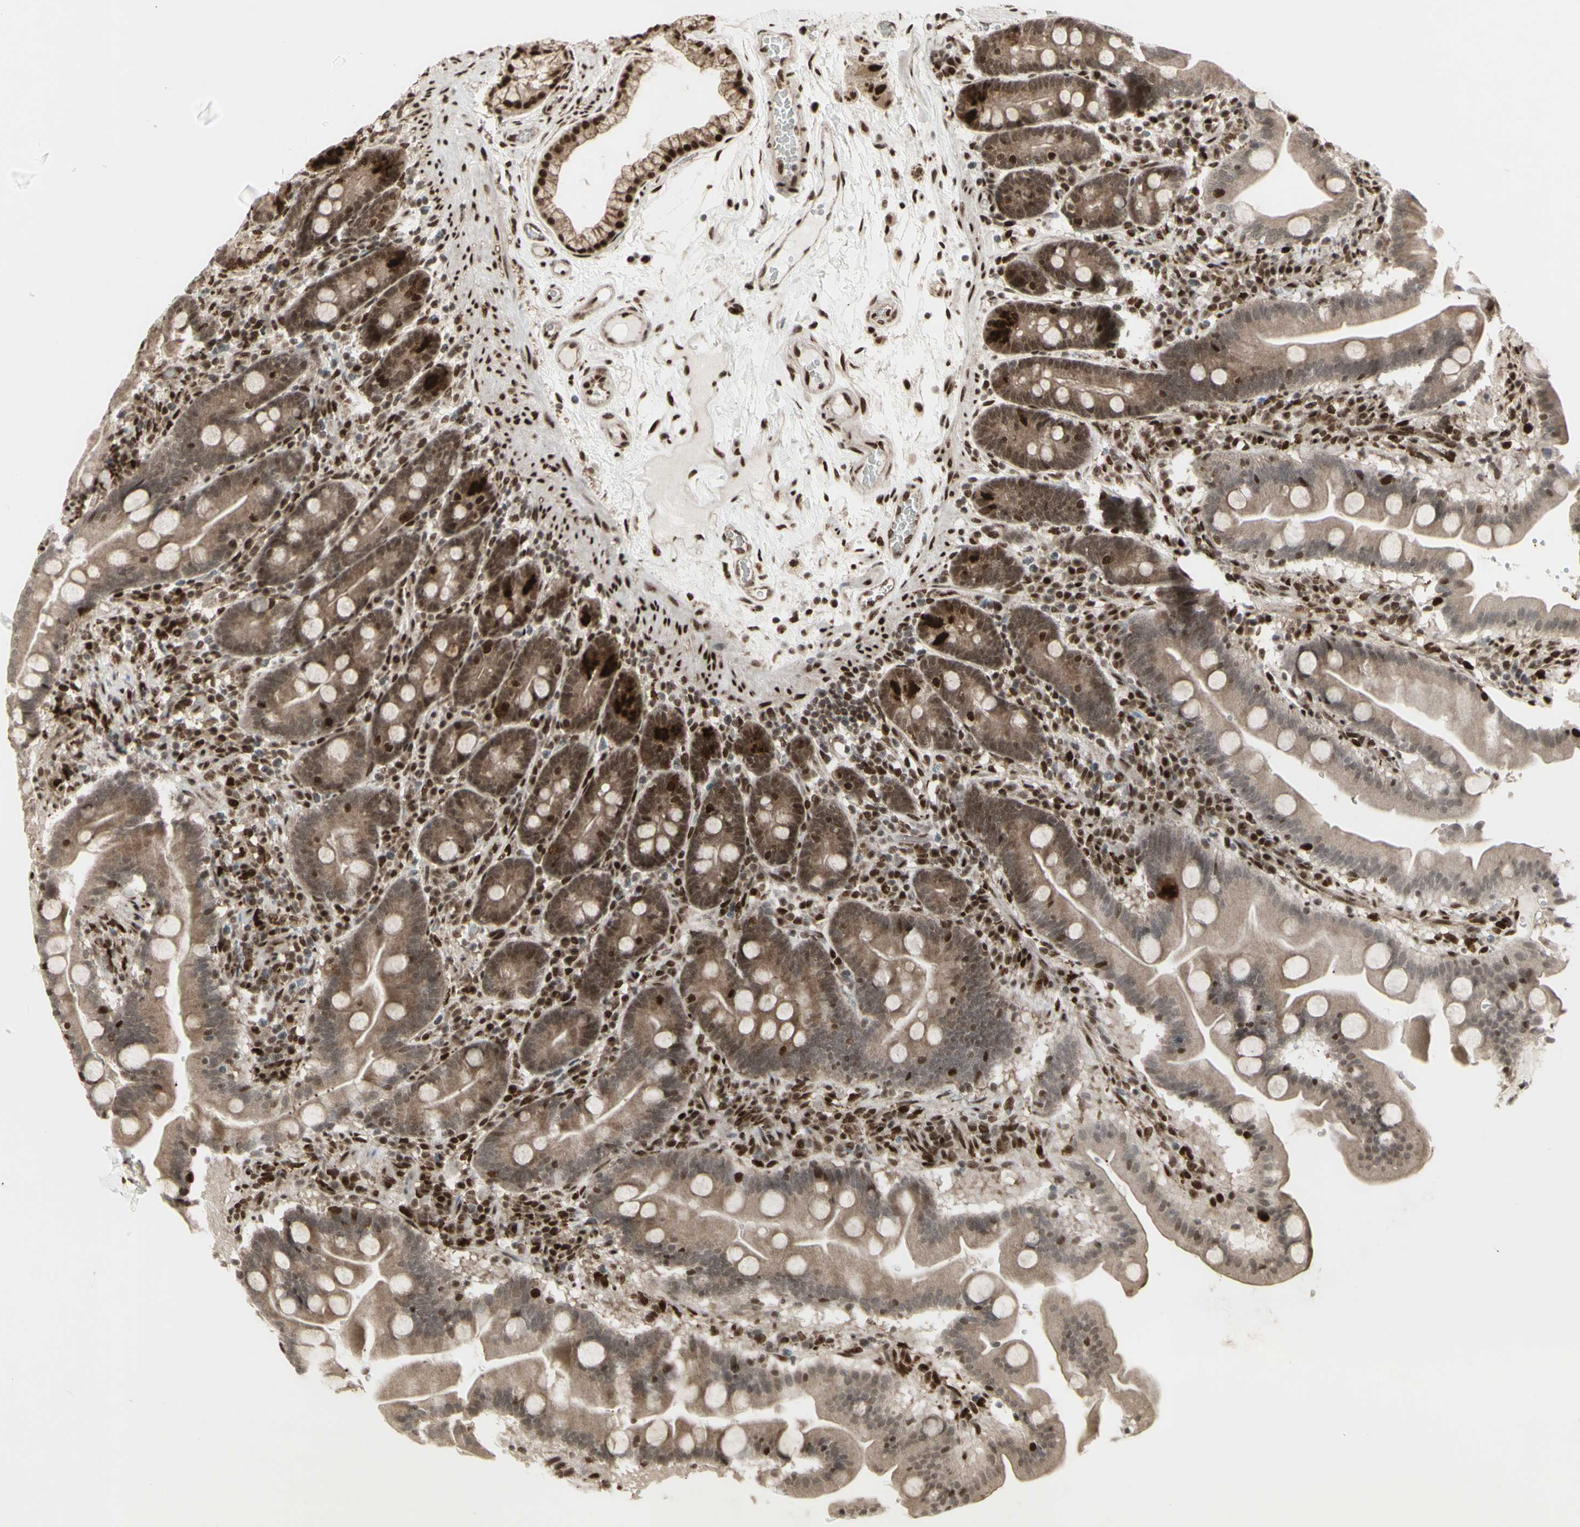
{"staining": {"intensity": "strong", "quantity": "25%-75%", "location": "cytoplasmic/membranous,nuclear"}, "tissue": "duodenum", "cell_type": "Glandular cells", "image_type": "normal", "snomed": [{"axis": "morphology", "description": "Normal tissue, NOS"}, {"axis": "topography", "description": "Duodenum"}], "caption": "About 25%-75% of glandular cells in normal duodenum show strong cytoplasmic/membranous,nuclear protein positivity as visualized by brown immunohistochemical staining.", "gene": "CBX1", "patient": {"sex": "male", "age": 54}}